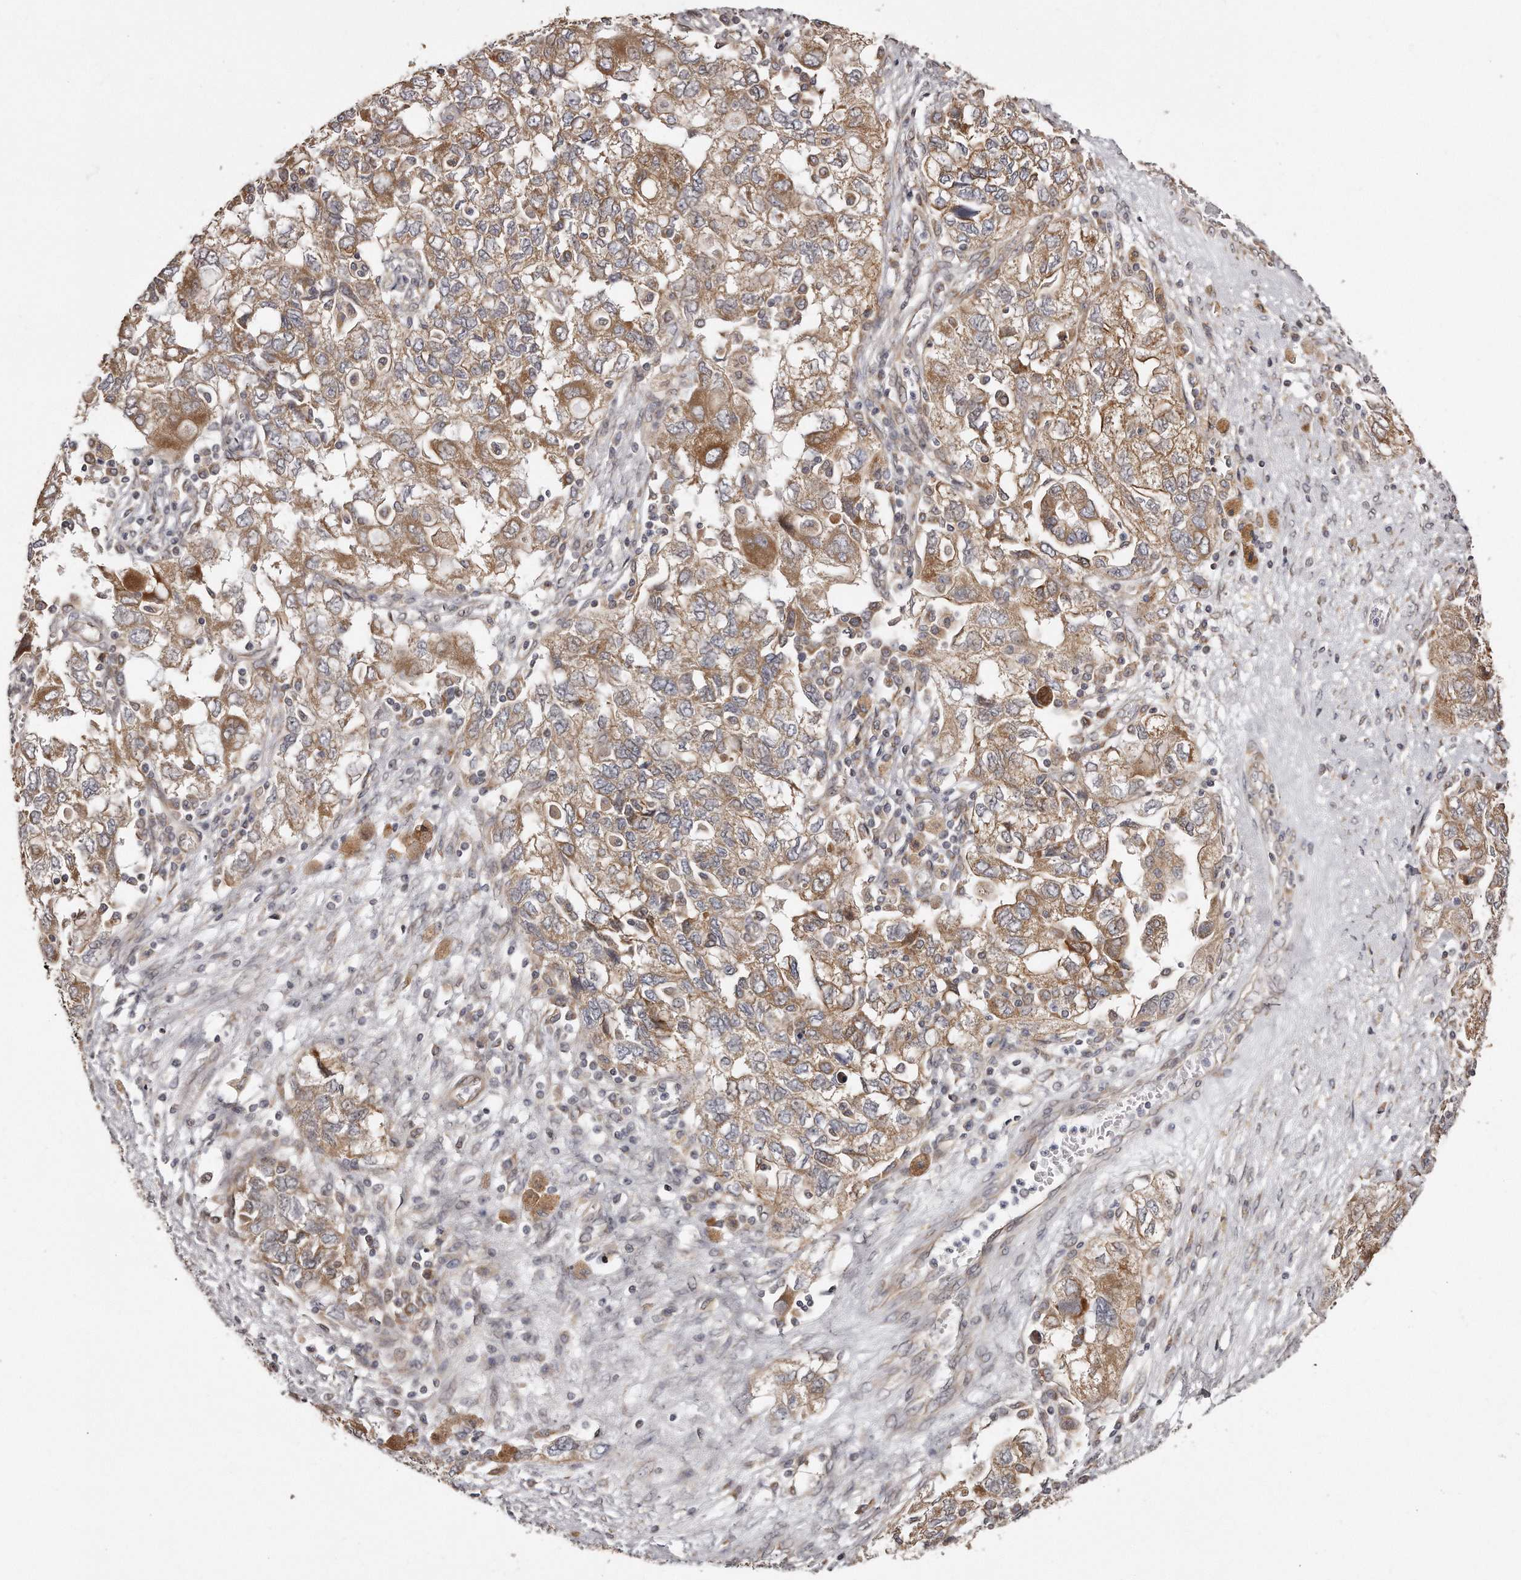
{"staining": {"intensity": "moderate", "quantity": ">75%", "location": "cytoplasmic/membranous"}, "tissue": "ovarian cancer", "cell_type": "Tumor cells", "image_type": "cancer", "snomed": [{"axis": "morphology", "description": "Carcinoma, NOS"}, {"axis": "morphology", "description": "Cystadenocarcinoma, serous, NOS"}, {"axis": "topography", "description": "Ovary"}], "caption": "Protein staining of ovarian serous cystadenocarcinoma tissue reveals moderate cytoplasmic/membranous positivity in approximately >75% of tumor cells.", "gene": "TRAPPC14", "patient": {"sex": "female", "age": 69}}